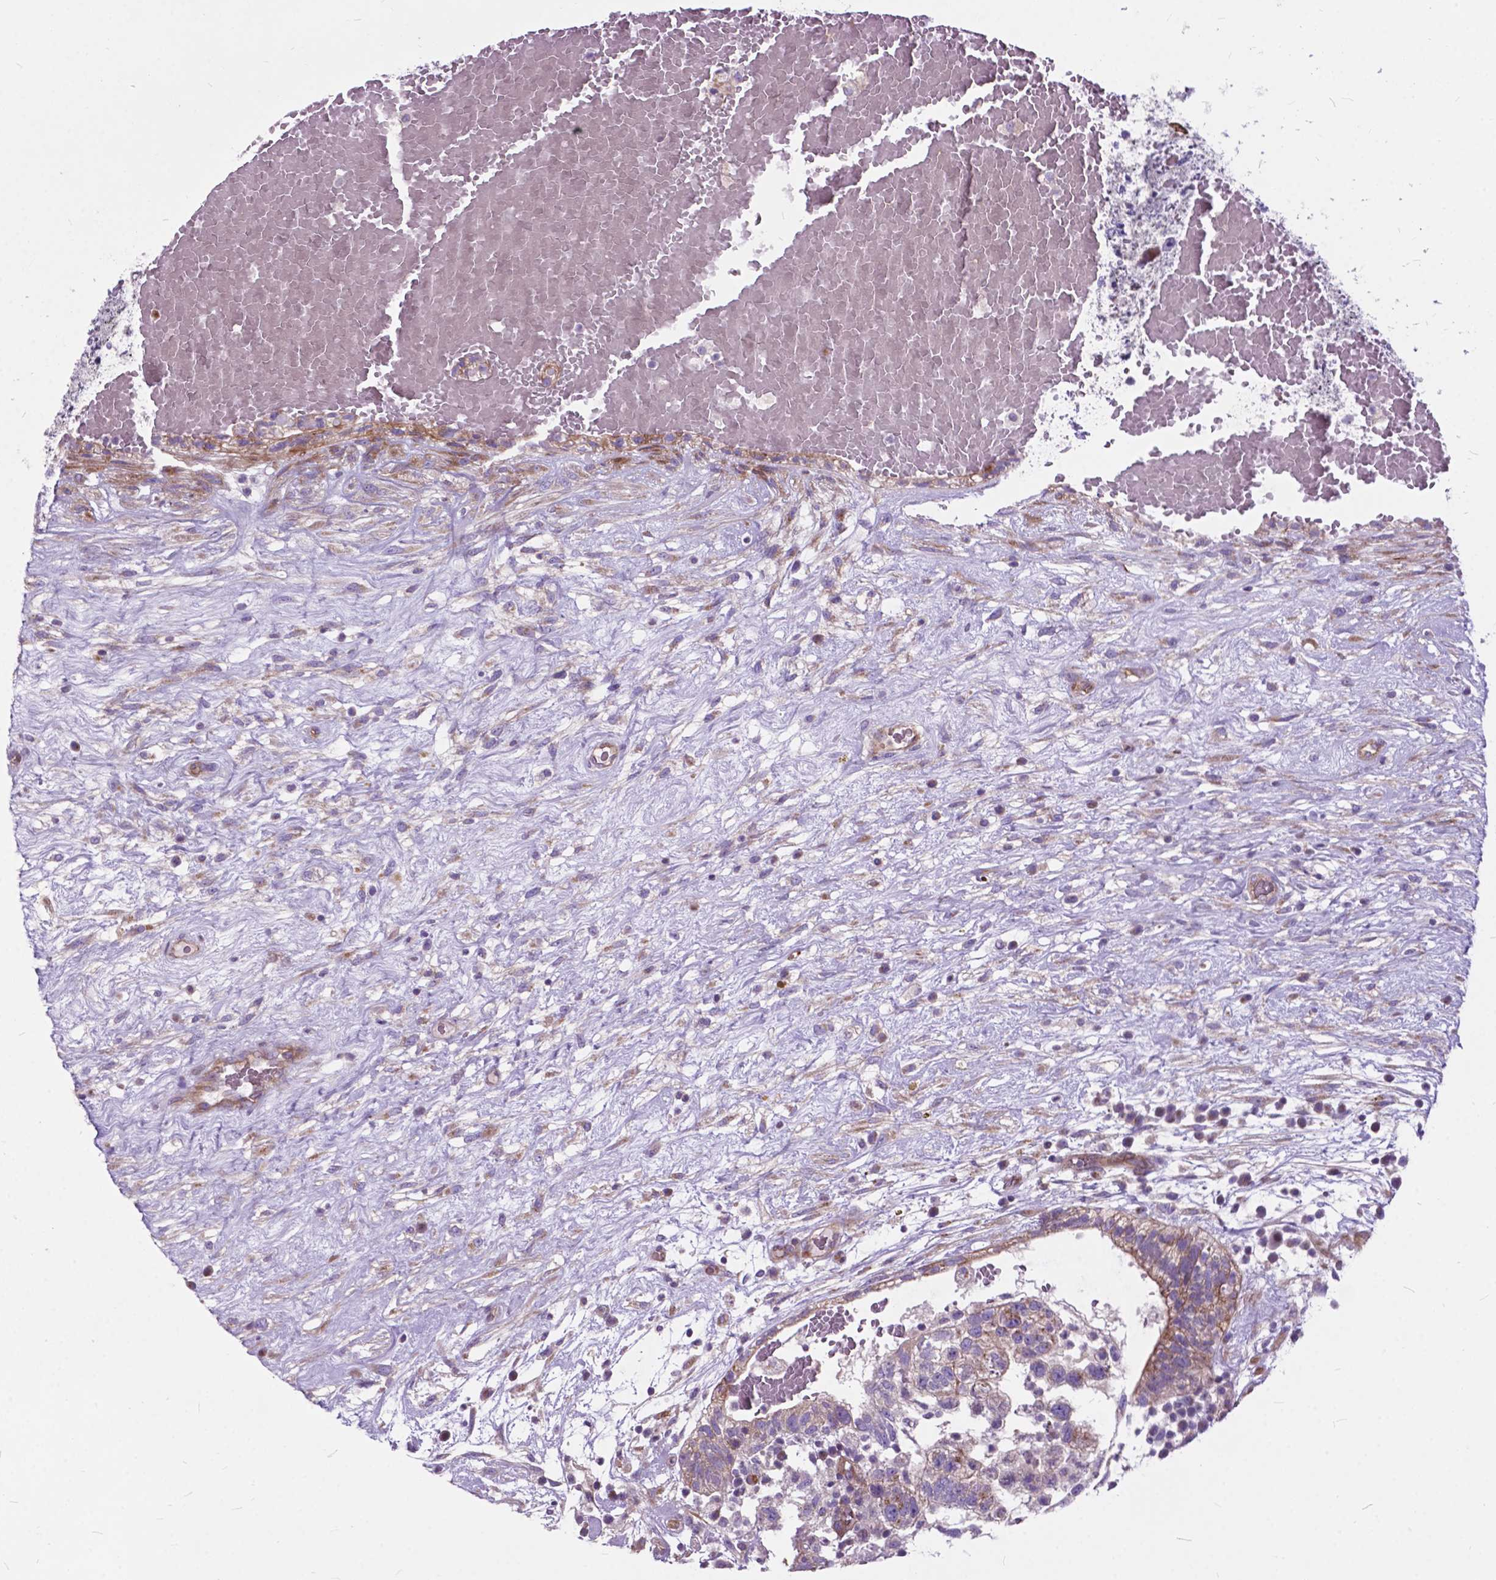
{"staining": {"intensity": "moderate", "quantity": "<25%", "location": "cytoplasmic/membranous"}, "tissue": "testis cancer", "cell_type": "Tumor cells", "image_type": "cancer", "snomed": [{"axis": "morphology", "description": "Normal tissue, NOS"}, {"axis": "morphology", "description": "Carcinoma, Embryonal, NOS"}, {"axis": "topography", "description": "Testis"}], "caption": "About <25% of tumor cells in testis cancer display moderate cytoplasmic/membranous protein expression as visualized by brown immunohistochemical staining.", "gene": "FLT4", "patient": {"sex": "male", "age": 32}}